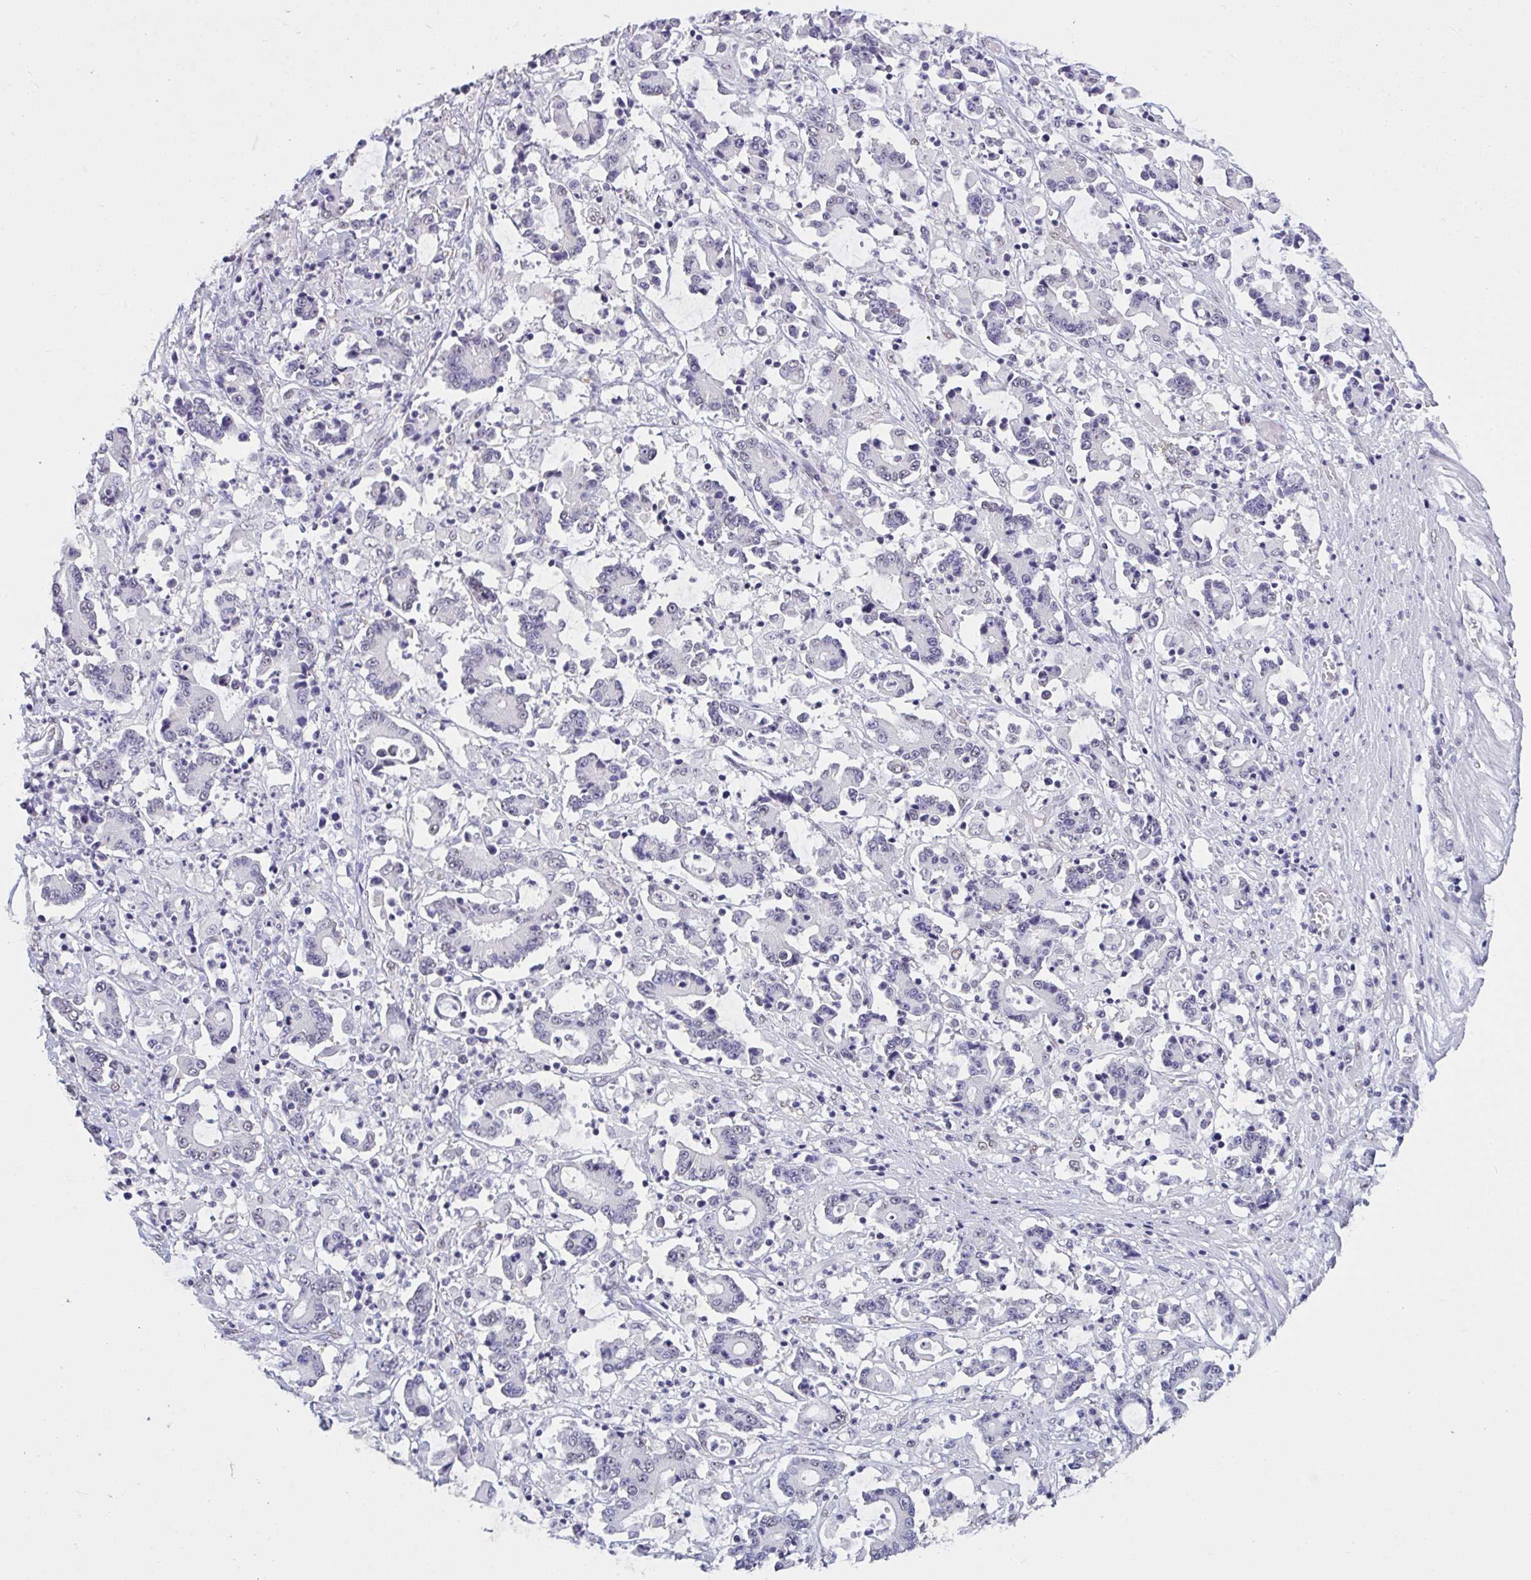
{"staining": {"intensity": "negative", "quantity": "none", "location": "none"}, "tissue": "stomach cancer", "cell_type": "Tumor cells", "image_type": "cancer", "snomed": [{"axis": "morphology", "description": "Adenocarcinoma, NOS"}, {"axis": "topography", "description": "Stomach, upper"}], "caption": "A histopathology image of human stomach cancer is negative for staining in tumor cells.", "gene": "SEMA6B", "patient": {"sex": "male", "age": 68}}